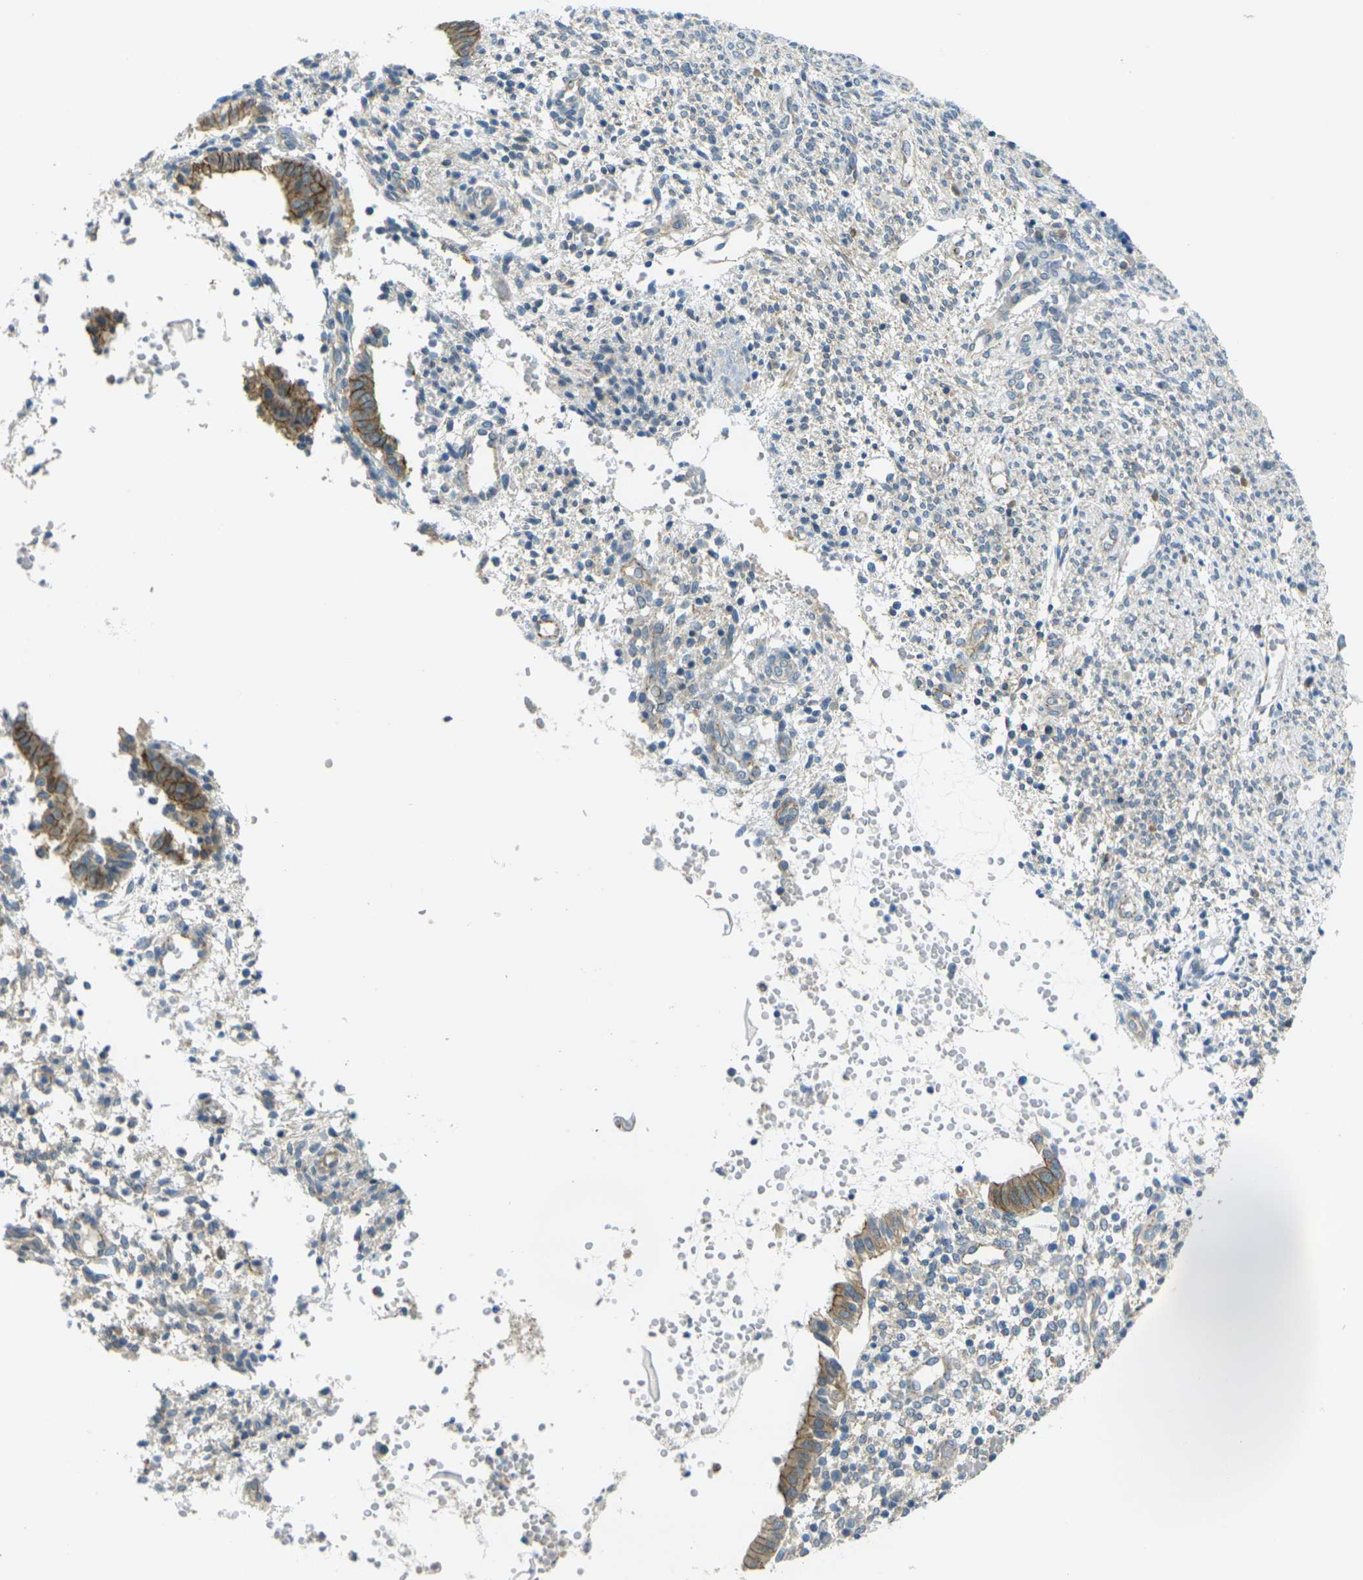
{"staining": {"intensity": "weak", "quantity": "<25%", "location": "cytoplasmic/membranous"}, "tissue": "endometrium", "cell_type": "Cells in endometrial stroma", "image_type": "normal", "snomed": [{"axis": "morphology", "description": "Normal tissue, NOS"}, {"axis": "topography", "description": "Endometrium"}], "caption": "This is a histopathology image of immunohistochemistry staining of normal endometrium, which shows no staining in cells in endometrial stroma. (DAB immunohistochemistry (IHC) with hematoxylin counter stain).", "gene": "RHBDD1", "patient": {"sex": "female", "age": 35}}